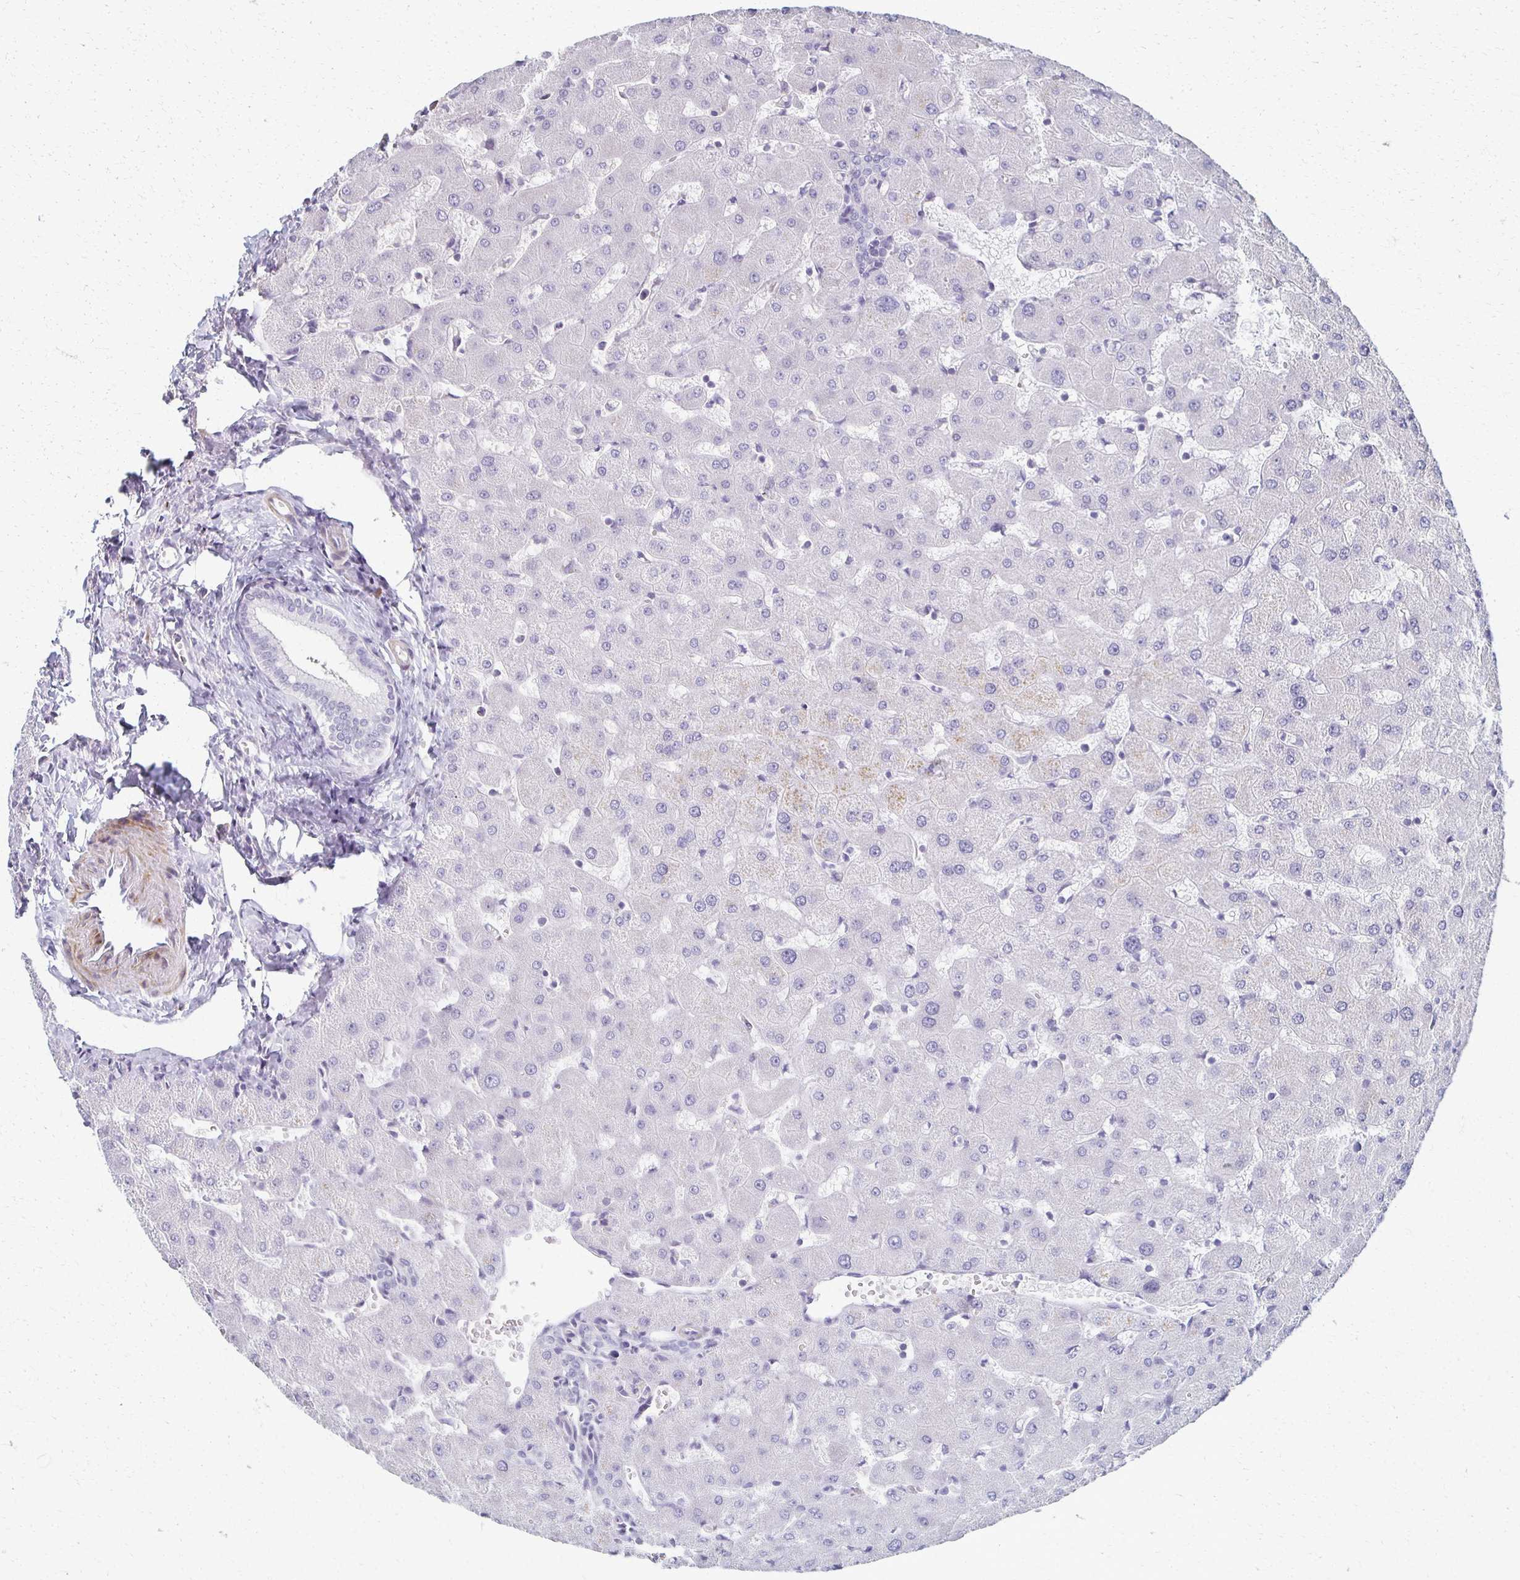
{"staining": {"intensity": "negative", "quantity": "none", "location": "none"}, "tissue": "liver", "cell_type": "Cholangiocytes", "image_type": "normal", "snomed": [{"axis": "morphology", "description": "Normal tissue, NOS"}, {"axis": "topography", "description": "Liver"}], "caption": "Cholangiocytes show no significant expression in normal liver. (Immunohistochemistry, brightfield microscopy, high magnification).", "gene": "FOXO4", "patient": {"sex": "female", "age": 63}}